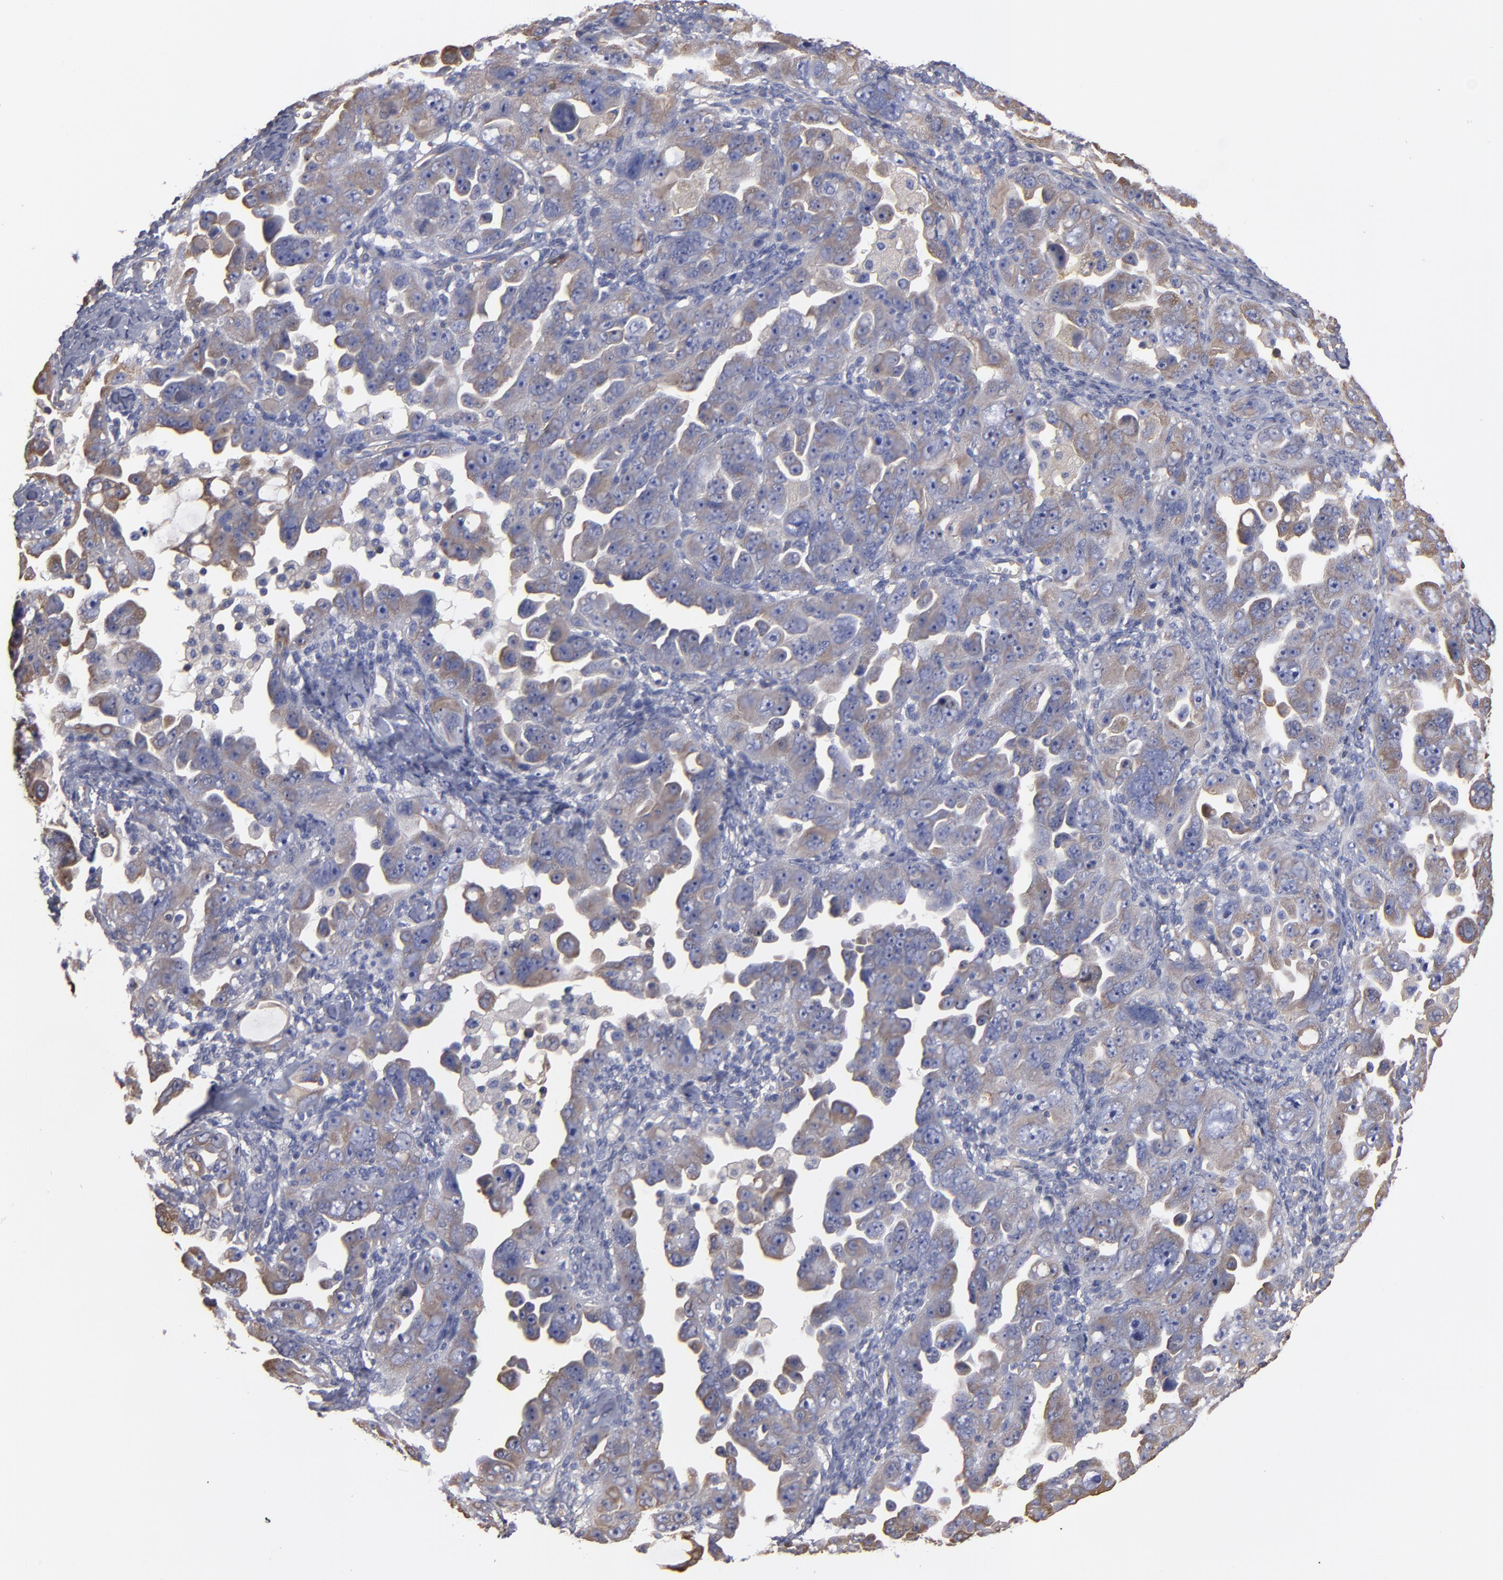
{"staining": {"intensity": "weak", "quantity": ">75%", "location": "cytoplasmic/membranous"}, "tissue": "ovarian cancer", "cell_type": "Tumor cells", "image_type": "cancer", "snomed": [{"axis": "morphology", "description": "Cystadenocarcinoma, serous, NOS"}, {"axis": "topography", "description": "Ovary"}], "caption": "Immunohistochemical staining of ovarian serous cystadenocarcinoma demonstrates low levels of weak cytoplasmic/membranous expression in approximately >75% of tumor cells.", "gene": "ESYT2", "patient": {"sex": "female", "age": 66}}